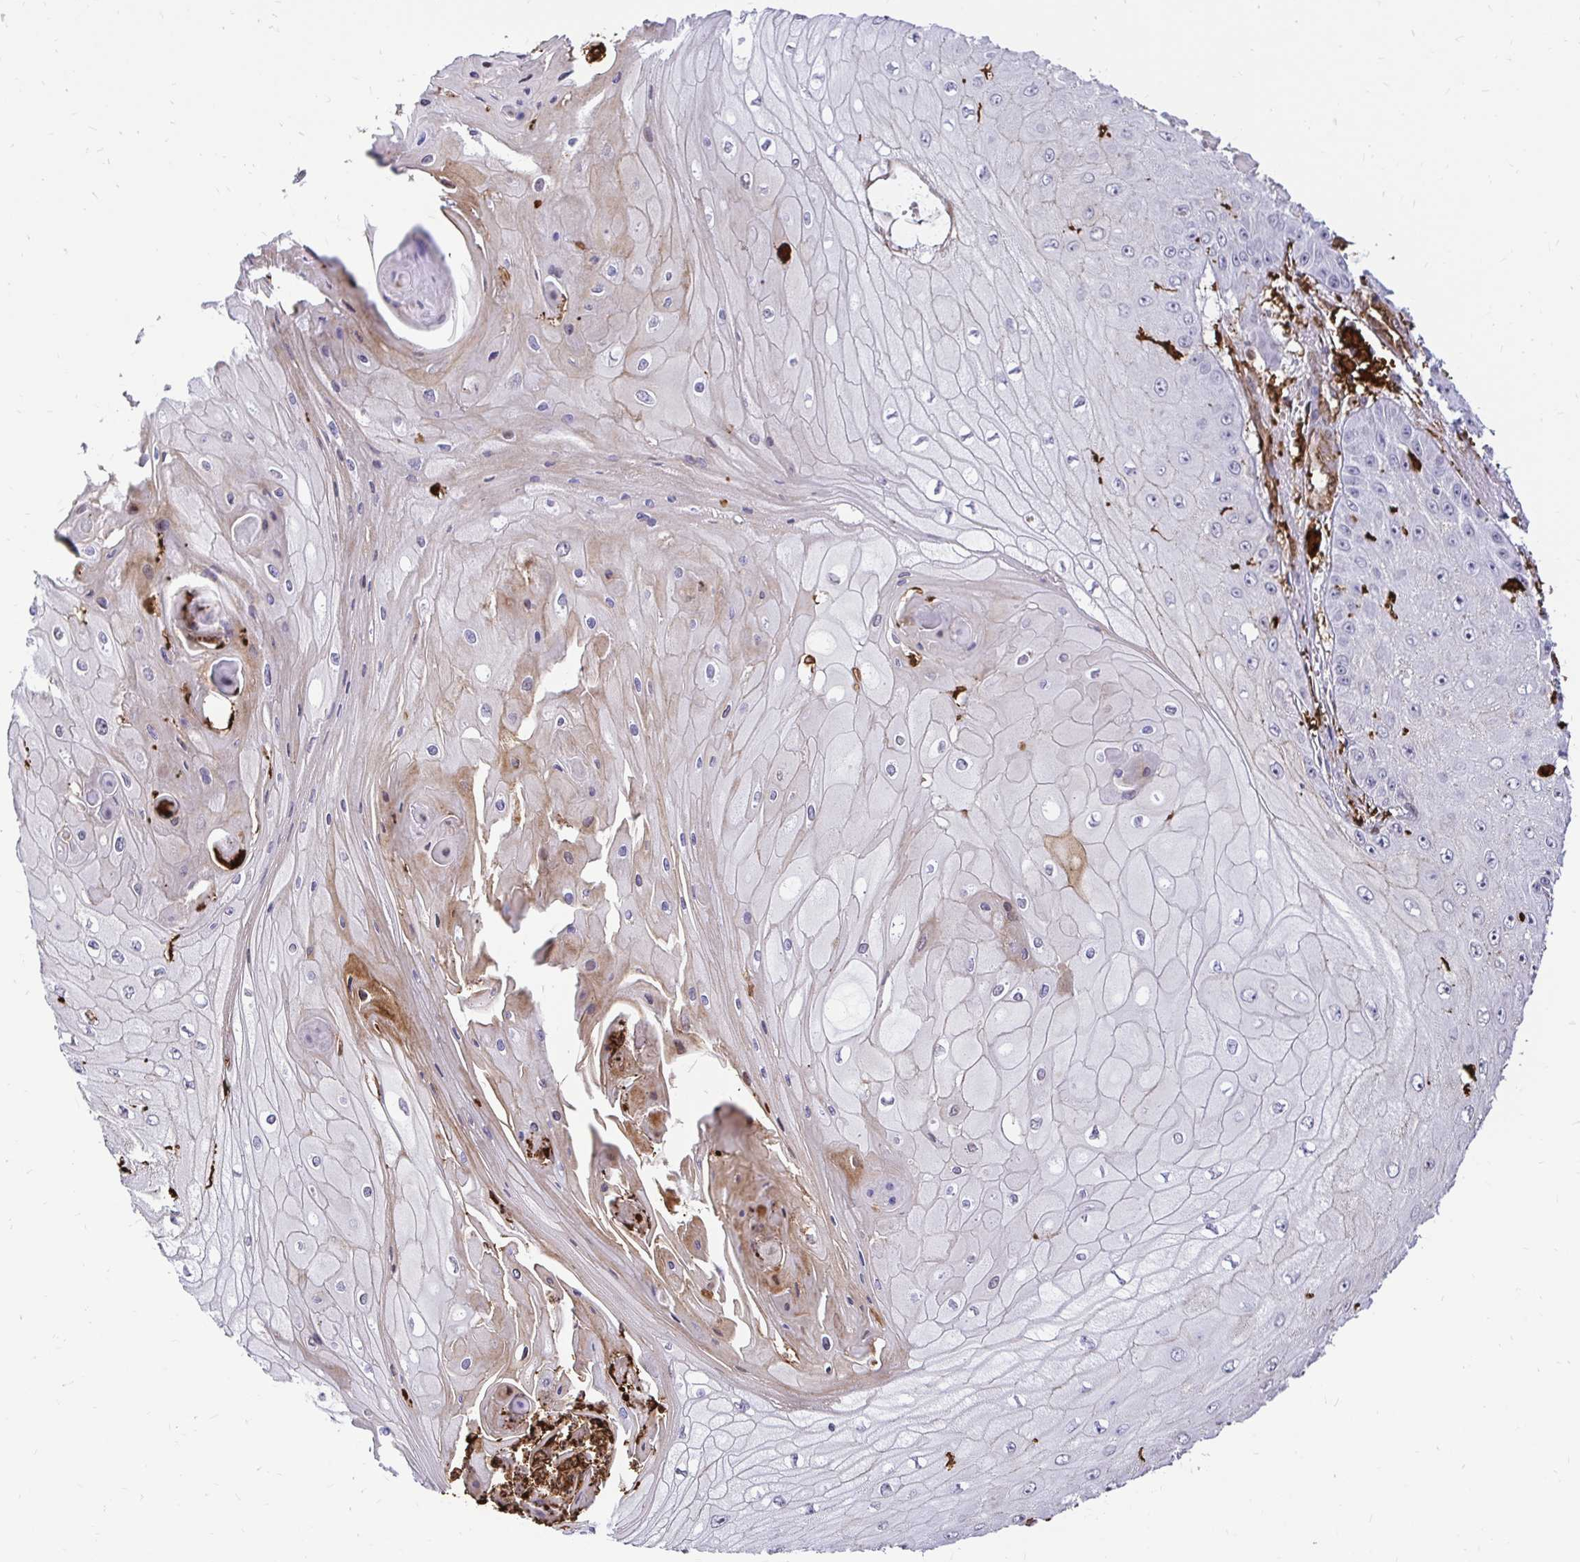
{"staining": {"intensity": "negative", "quantity": "none", "location": "none"}, "tissue": "skin cancer", "cell_type": "Tumor cells", "image_type": "cancer", "snomed": [{"axis": "morphology", "description": "Squamous cell carcinoma, NOS"}, {"axis": "topography", "description": "Skin"}], "caption": "Immunohistochemistry micrograph of neoplastic tissue: human skin squamous cell carcinoma stained with DAB exhibits no significant protein staining in tumor cells. (DAB (3,3'-diaminobenzidine) IHC, high magnification).", "gene": "GSN", "patient": {"sex": "male", "age": 70}}